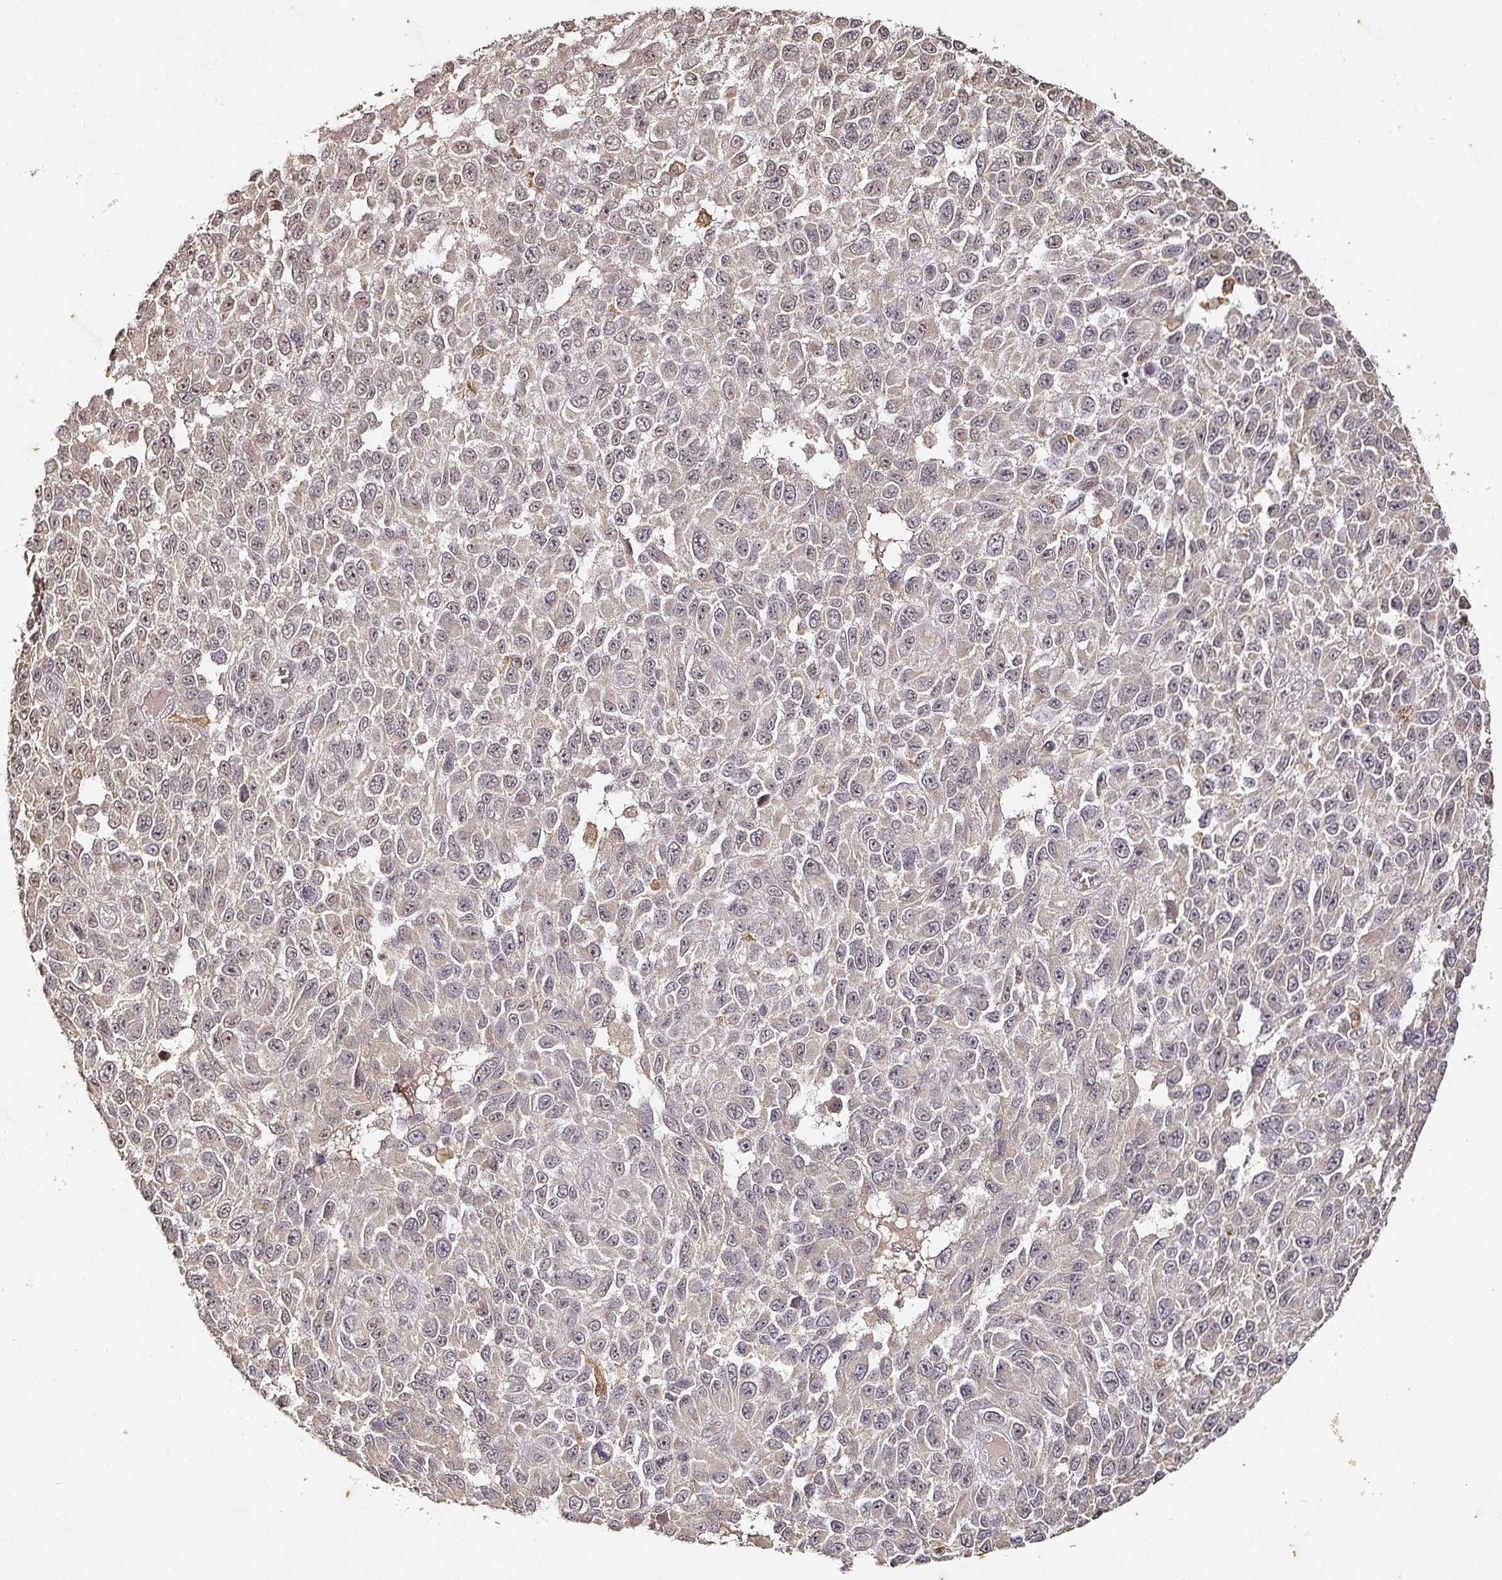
{"staining": {"intensity": "negative", "quantity": "none", "location": "none"}, "tissue": "melanoma", "cell_type": "Tumor cells", "image_type": "cancer", "snomed": [{"axis": "morphology", "description": "Normal tissue, NOS"}, {"axis": "morphology", "description": "Malignant melanoma, NOS"}, {"axis": "topography", "description": "Skin"}], "caption": "Immunohistochemical staining of human melanoma shows no significant positivity in tumor cells. (Stains: DAB (3,3'-diaminobenzidine) immunohistochemistry (IHC) with hematoxylin counter stain, Microscopy: brightfield microscopy at high magnification).", "gene": "CAPN5", "patient": {"sex": "female", "age": 96}}